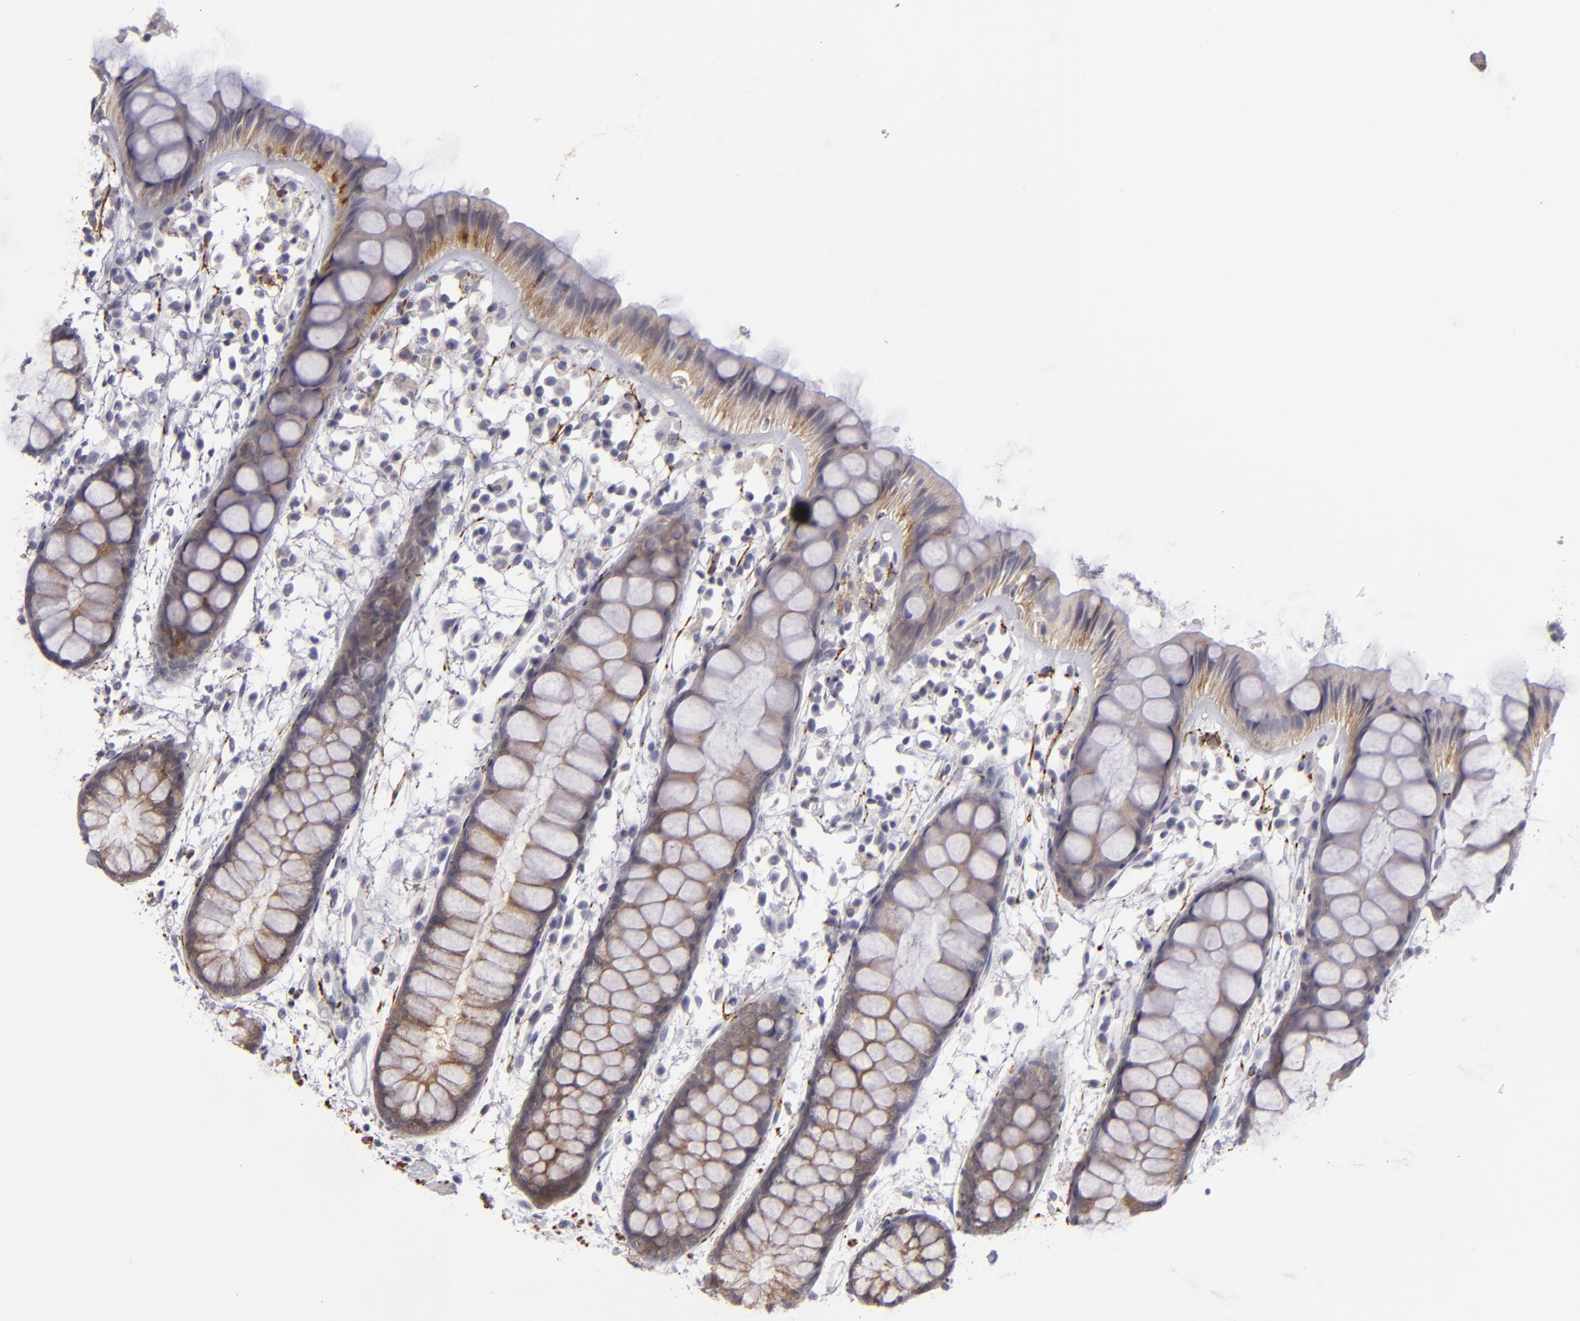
{"staining": {"intensity": "moderate", "quantity": "<25%", "location": "cytoplasmic/membranous"}, "tissue": "rectum", "cell_type": "Glandular cells", "image_type": "normal", "snomed": [{"axis": "morphology", "description": "Normal tissue, NOS"}, {"axis": "topography", "description": "Rectum"}], "caption": "Protein staining of benign rectum shows moderate cytoplasmic/membranous staining in approximately <25% of glandular cells. (DAB (3,3'-diaminobenzidine) = brown stain, brightfield microscopy at high magnification).", "gene": "ALCAM", "patient": {"sex": "female", "age": 66}}